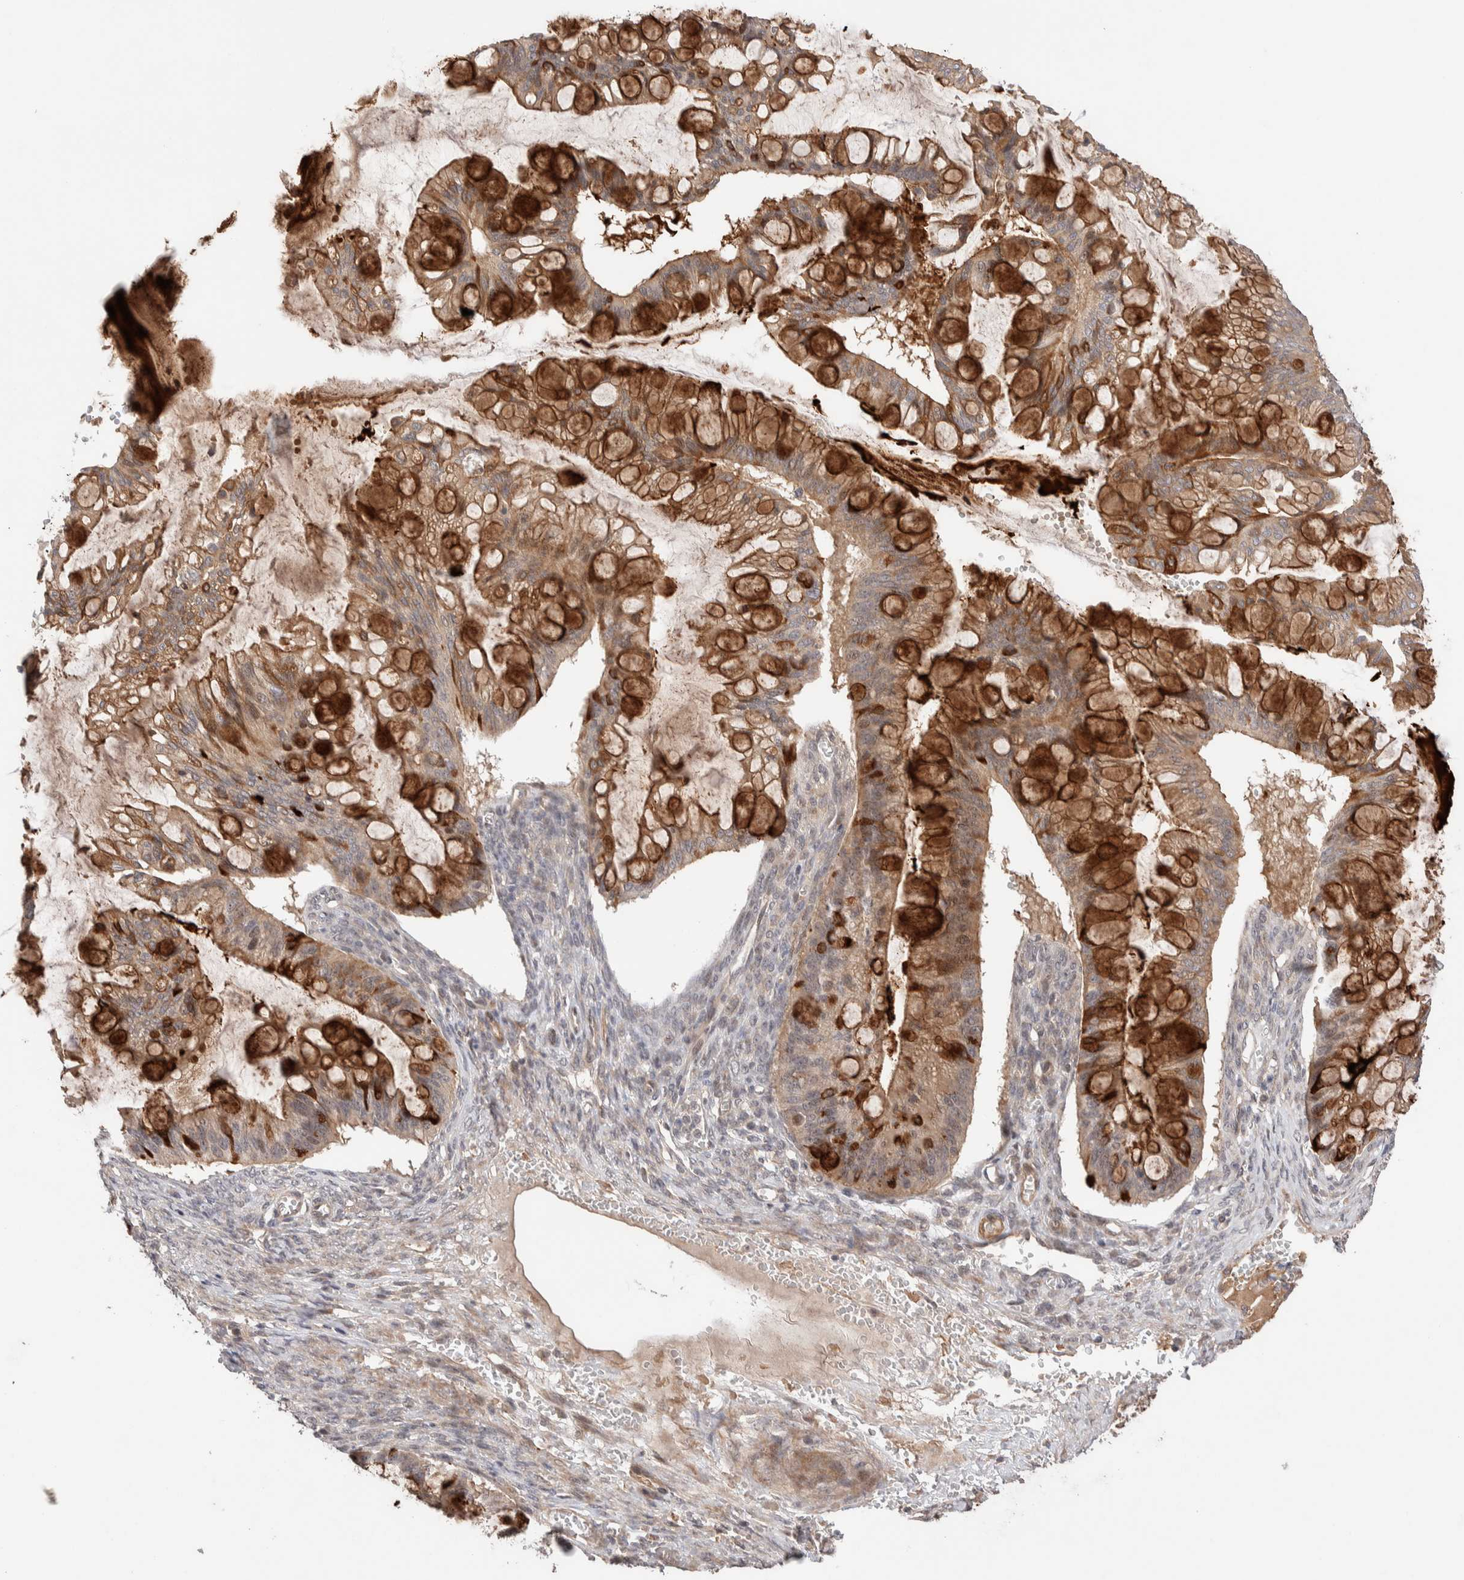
{"staining": {"intensity": "strong", "quantity": "25%-75%", "location": "cytoplasmic/membranous"}, "tissue": "ovarian cancer", "cell_type": "Tumor cells", "image_type": "cancer", "snomed": [{"axis": "morphology", "description": "Cystadenocarcinoma, mucinous, NOS"}, {"axis": "topography", "description": "Ovary"}], "caption": "Immunohistochemistry (DAB (3,3'-diaminobenzidine)) staining of human mucinous cystadenocarcinoma (ovarian) shows strong cytoplasmic/membranous protein positivity in about 25%-75% of tumor cells. (brown staining indicates protein expression, while blue staining denotes nuclei).", "gene": "PRDM15", "patient": {"sex": "female", "age": 73}}